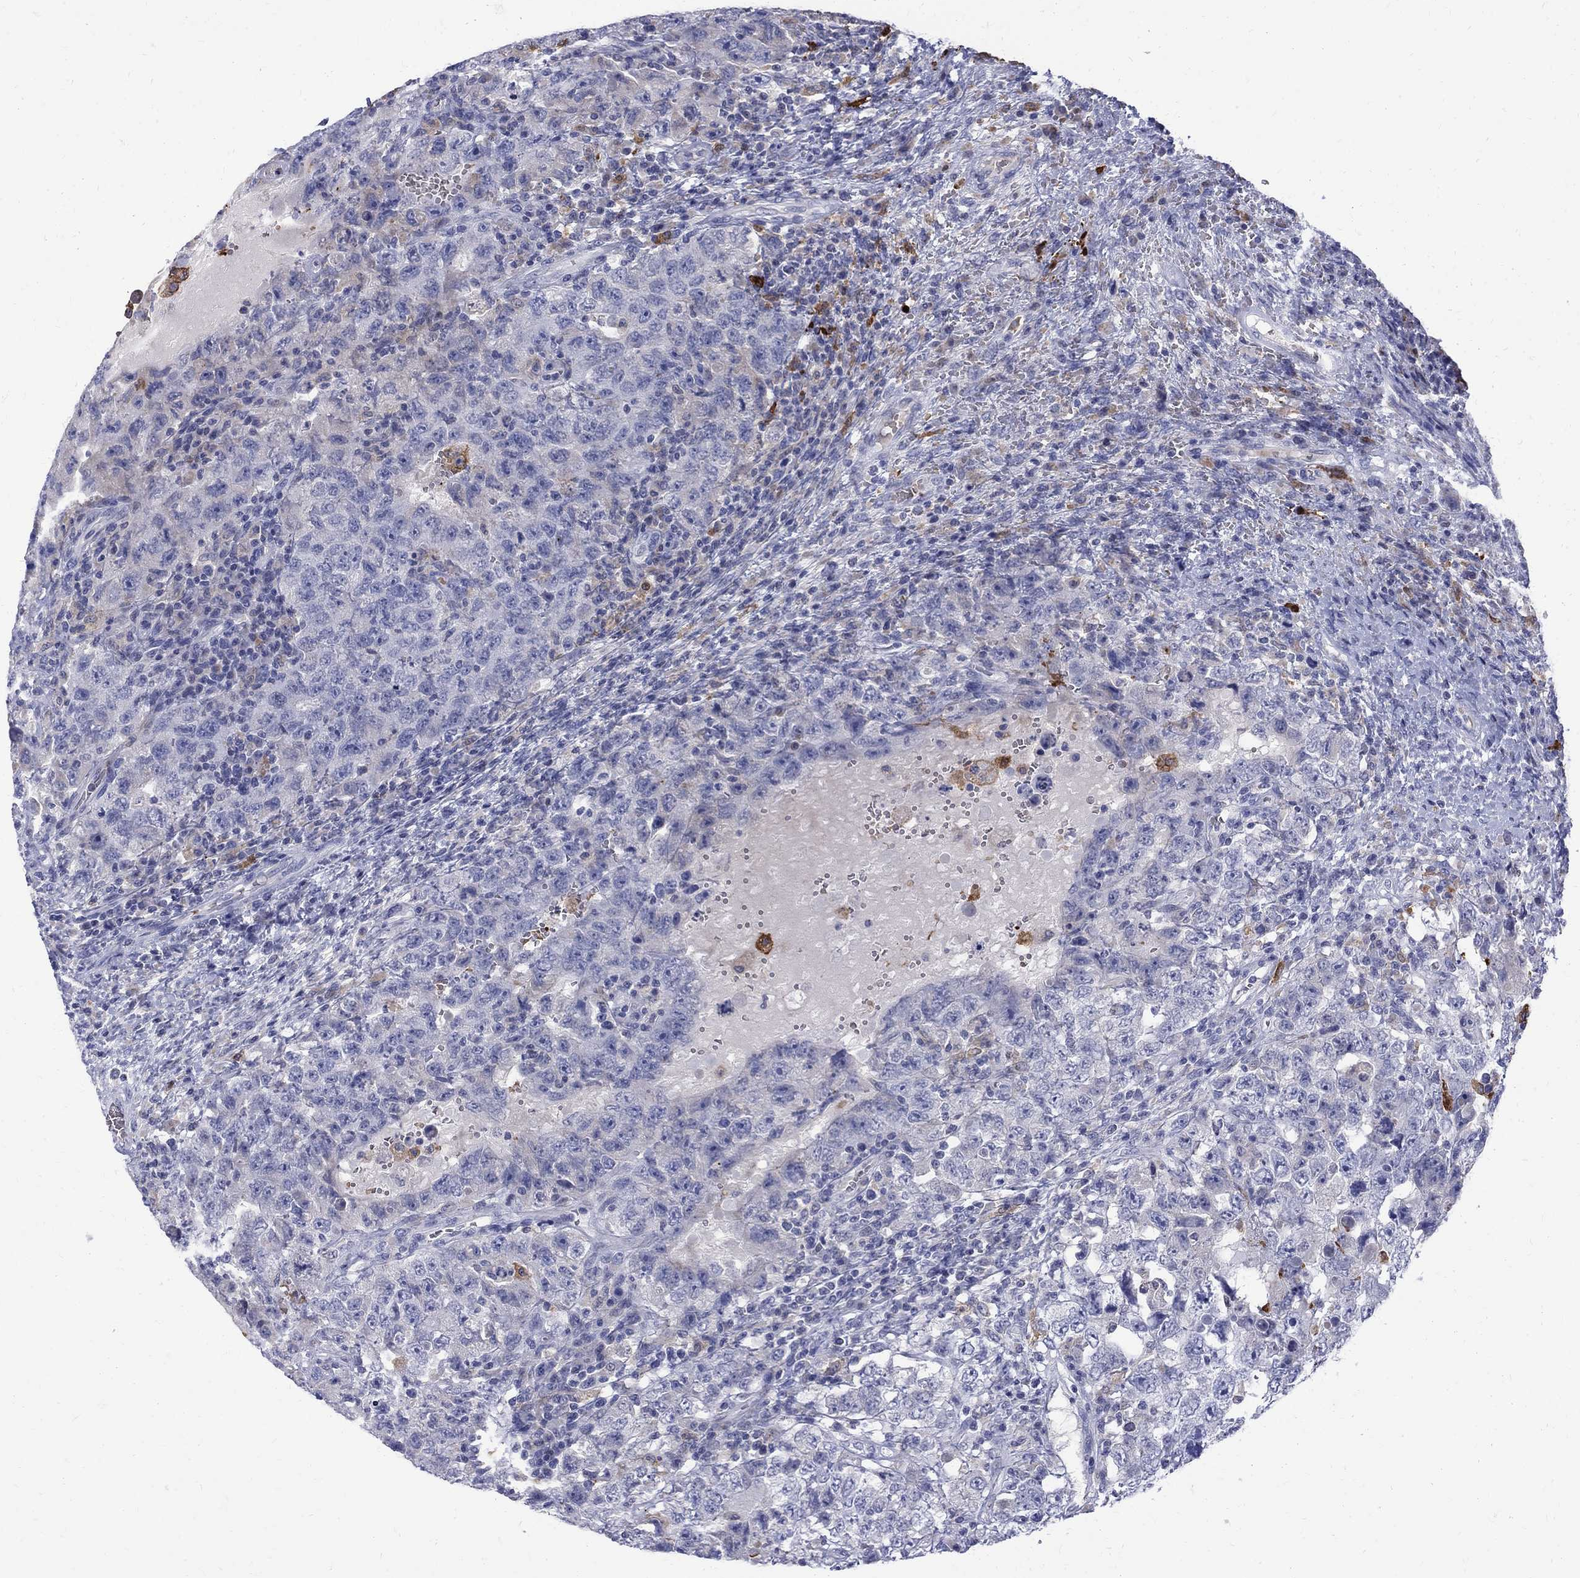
{"staining": {"intensity": "negative", "quantity": "none", "location": "none"}, "tissue": "testis cancer", "cell_type": "Tumor cells", "image_type": "cancer", "snomed": [{"axis": "morphology", "description": "Carcinoma, Embryonal, NOS"}, {"axis": "topography", "description": "Testis"}], "caption": "This is an immunohistochemistry image of human testis cancer. There is no staining in tumor cells.", "gene": "AGER", "patient": {"sex": "male", "age": 26}}